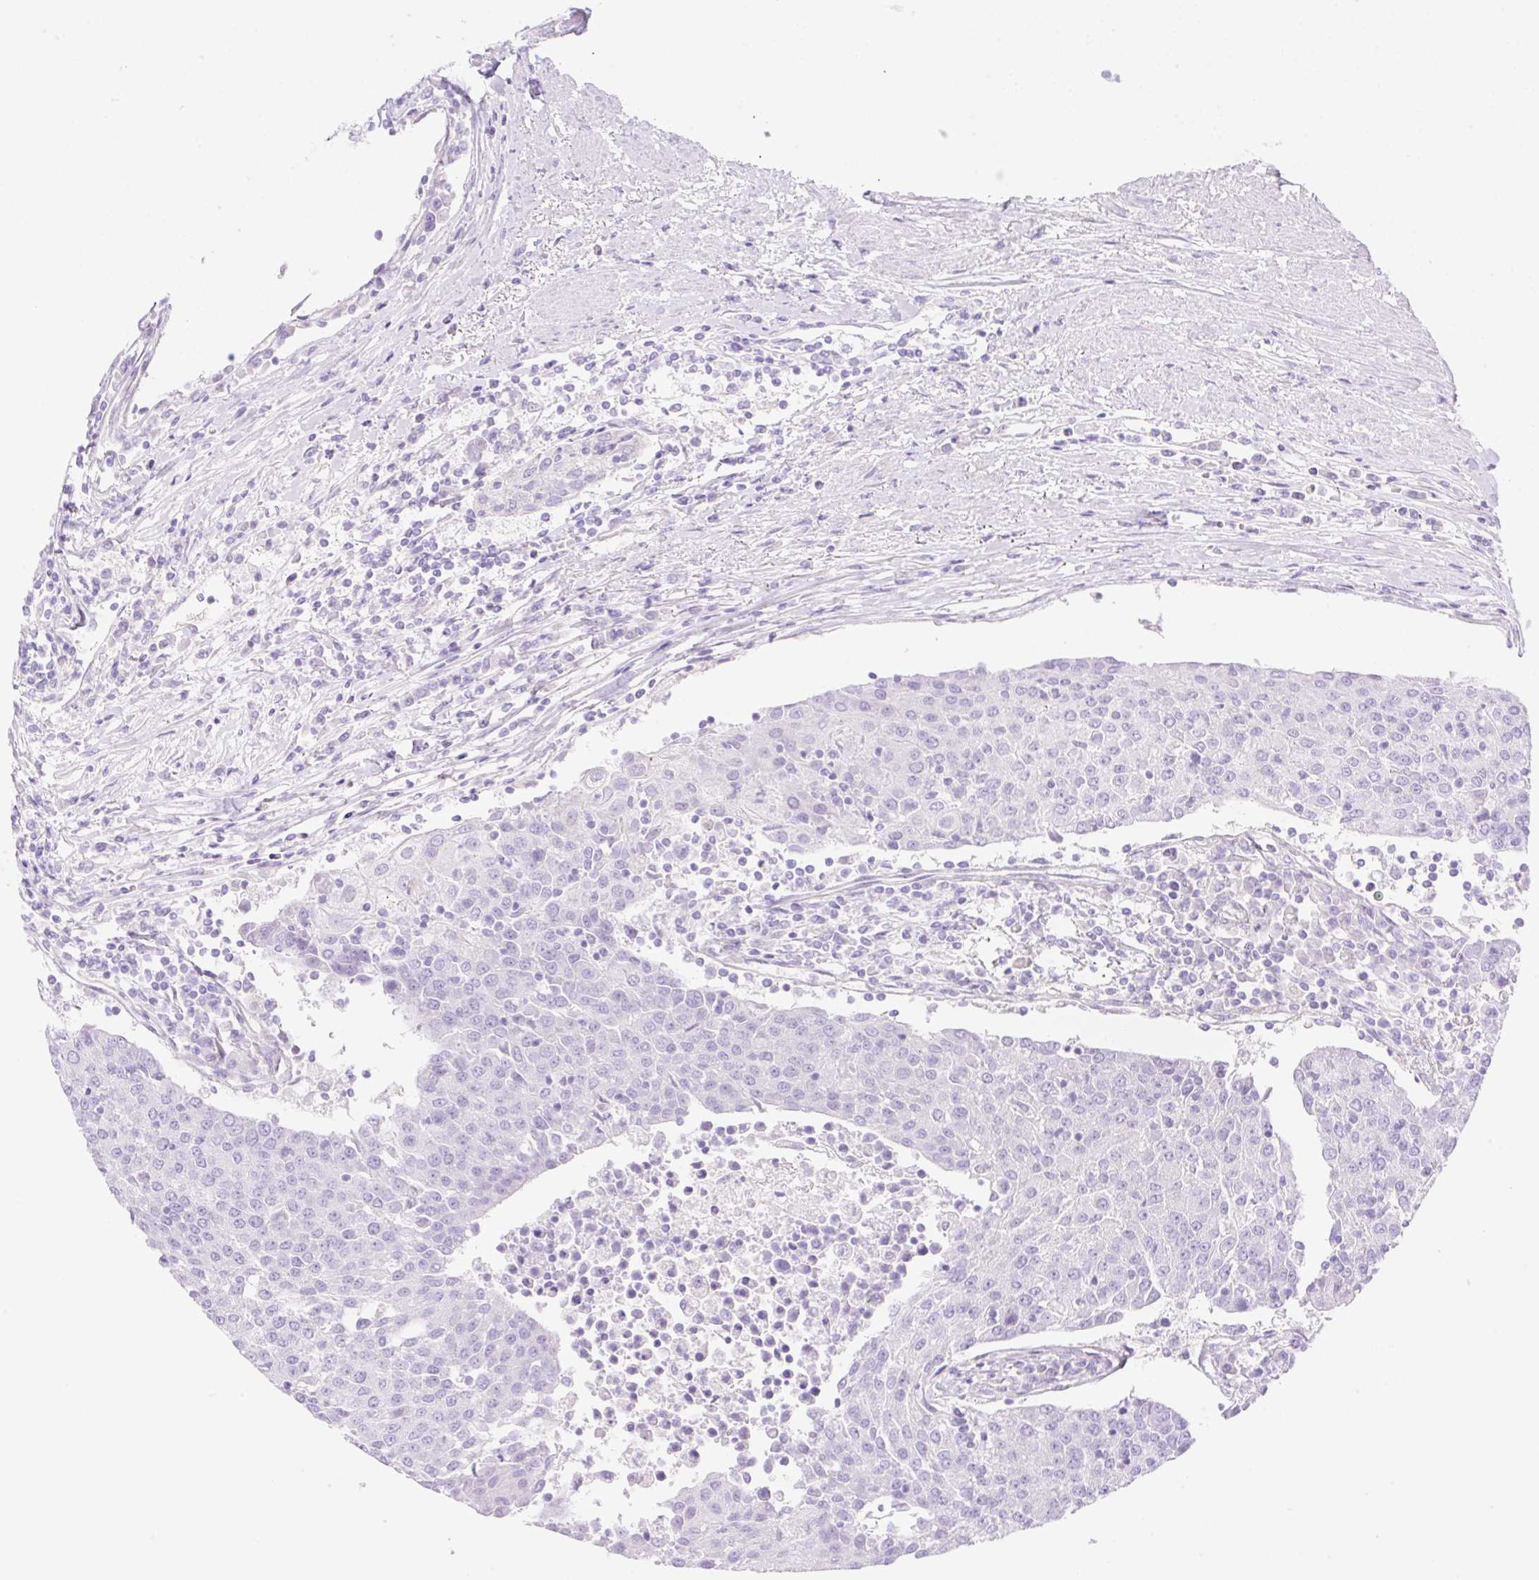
{"staining": {"intensity": "negative", "quantity": "none", "location": "none"}, "tissue": "urothelial cancer", "cell_type": "Tumor cells", "image_type": "cancer", "snomed": [{"axis": "morphology", "description": "Urothelial carcinoma, High grade"}, {"axis": "topography", "description": "Urinary bladder"}], "caption": "An immunohistochemistry (IHC) photomicrograph of urothelial carcinoma (high-grade) is shown. There is no staining in tumor cells of urothelial carcinoma (high-grade). Brightfield microscopy of immunohistochemistry (IHC) stained with DAB (3,3'-diaminobenzidine) (brown) and hematoxylin (blue), captured at high magnification.", "gene": "CDX1", "patient": {"sex": "female", "age": 85}}